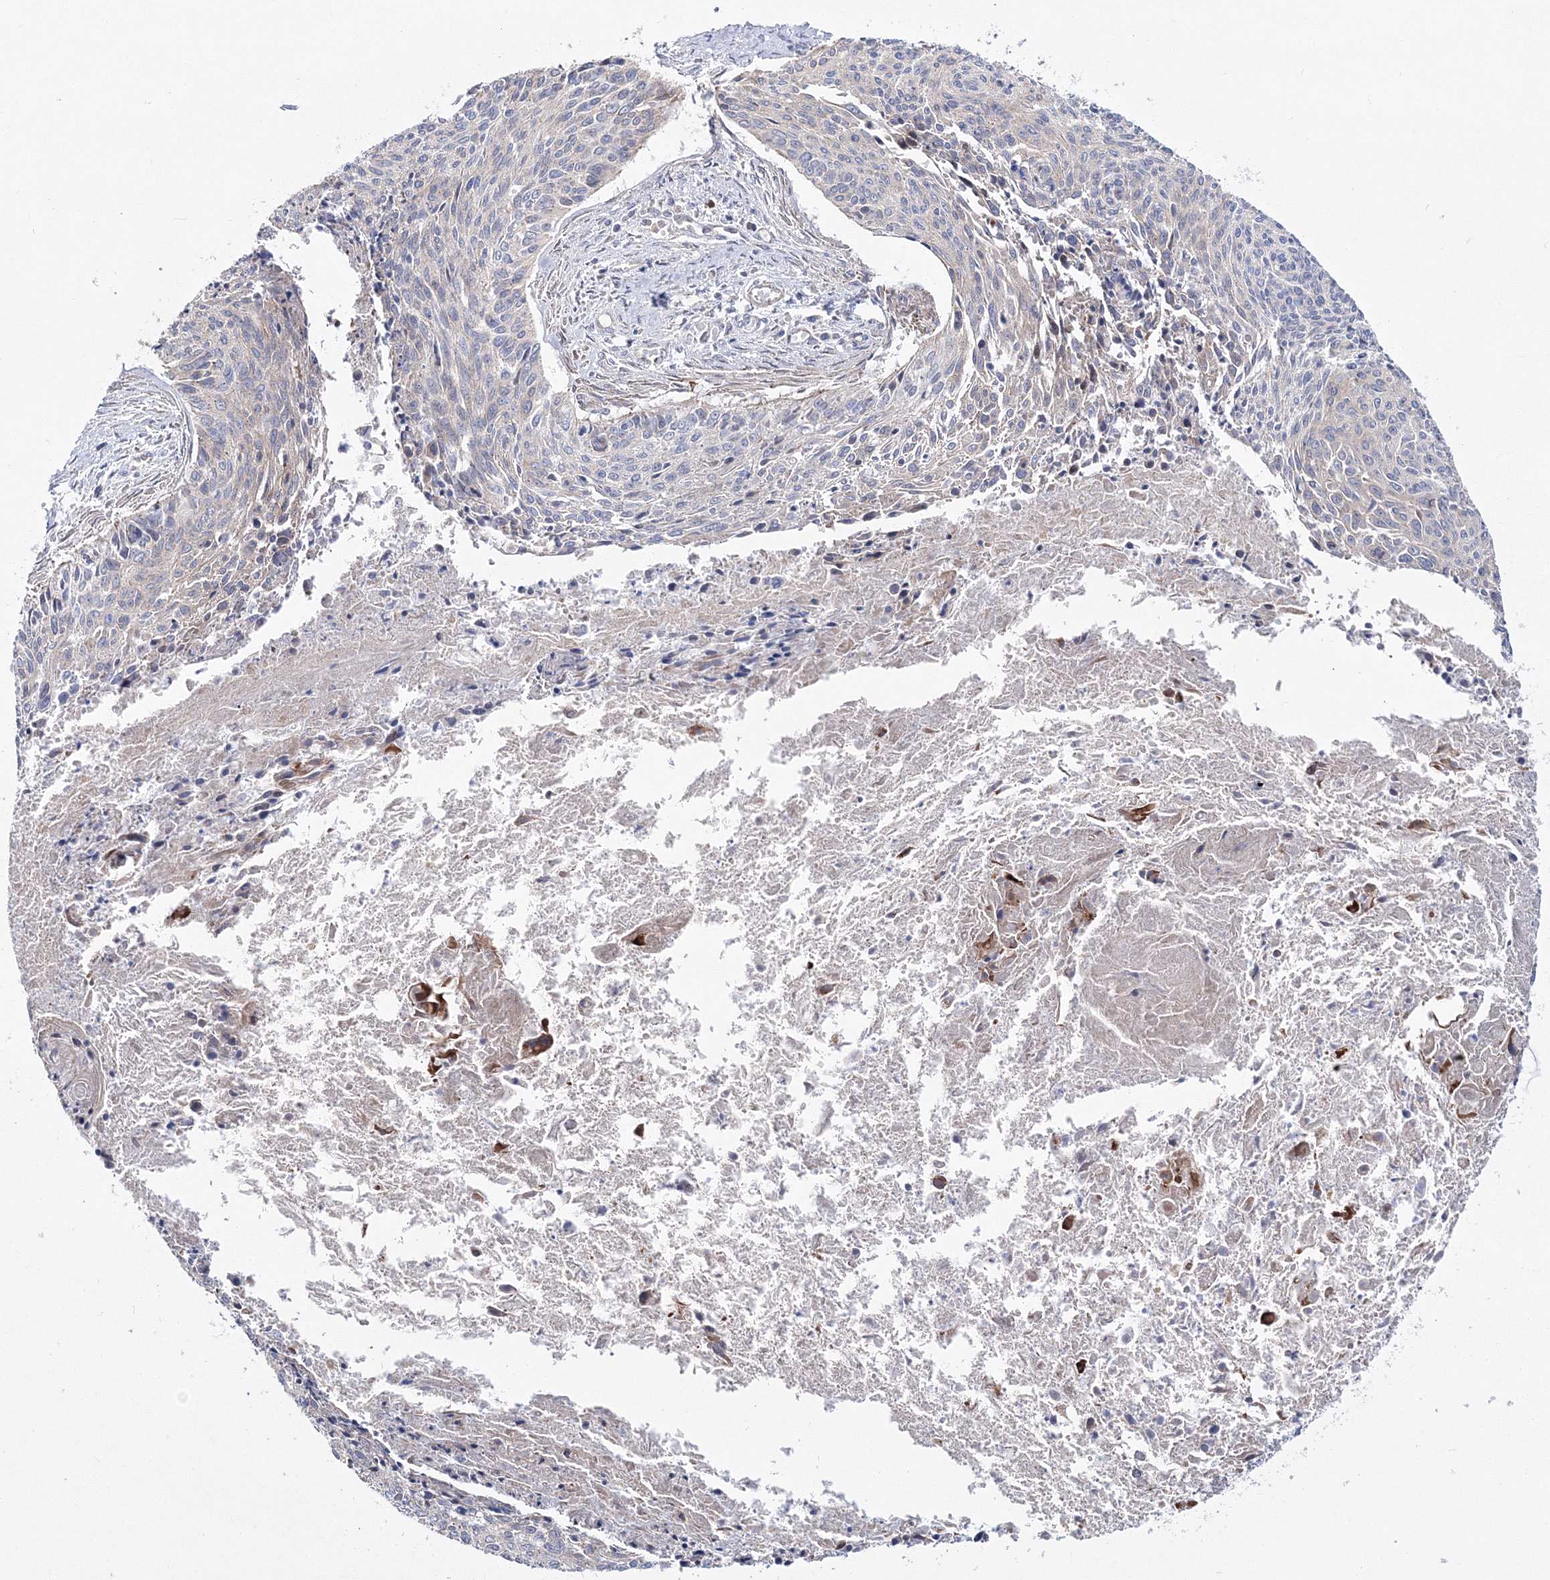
{"staining": {"intensity": "negative", "quantity": "none", "location": "none"}, "tissue": "cervical cancer", "cell_type": "Tumor cells", "image_type": "cancer", "snomed": [{"axis": "morphology", "description": "Squamous cell carcinoma, NOS"}, {"axis": "topography", "description": "Cervix"}], "caption": "A micrograph of human cervical cancer is negative for staining in tumor cells.", "gene": "ARHGAP32", "patient": {"sex": "female", "age": 55}}